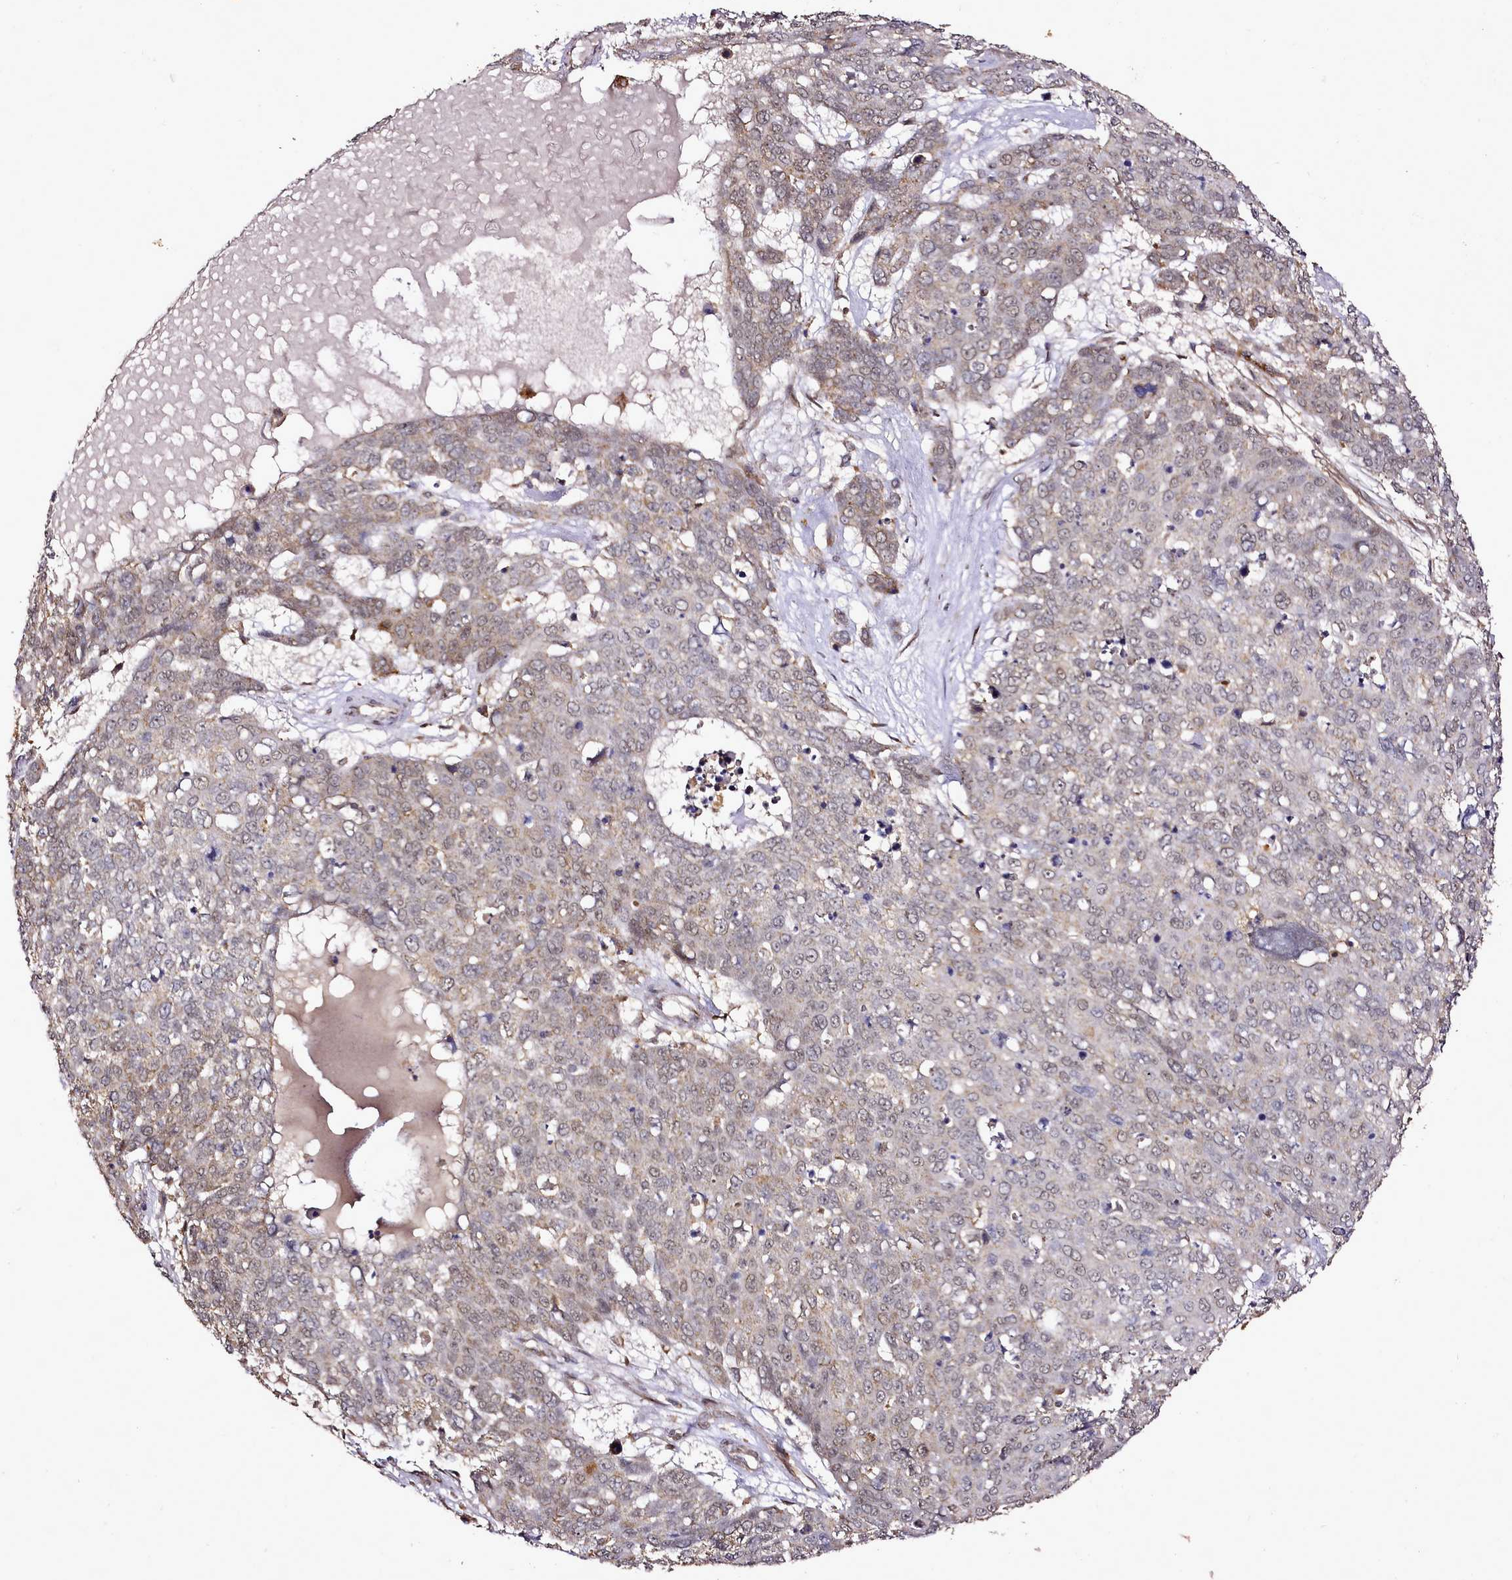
{"staining": {"intensity": "negative", "quantity": "none", "location": "none"}, "tissue": "skin cancer", "cell_type": "Tumor cells", "image_type": "cancer", "snomed": [{"axis": "morphology", "description": "Squamous cell carcinoma, NOS"}, {"axis": "topography", "description": "Skin"}], "caption": "Immunohistochemistry image of neoplastic tissue: skin cancer (squamous cell carcinoma) stained with DAB shows no significant protein staining in tumor cells. (DAB (3,3'-diaminobenzidine) immunohistochemistry with hematoxylin counter stain).", "gene": "EDIL3", "patient": {"sex": "male", "age": 71}}